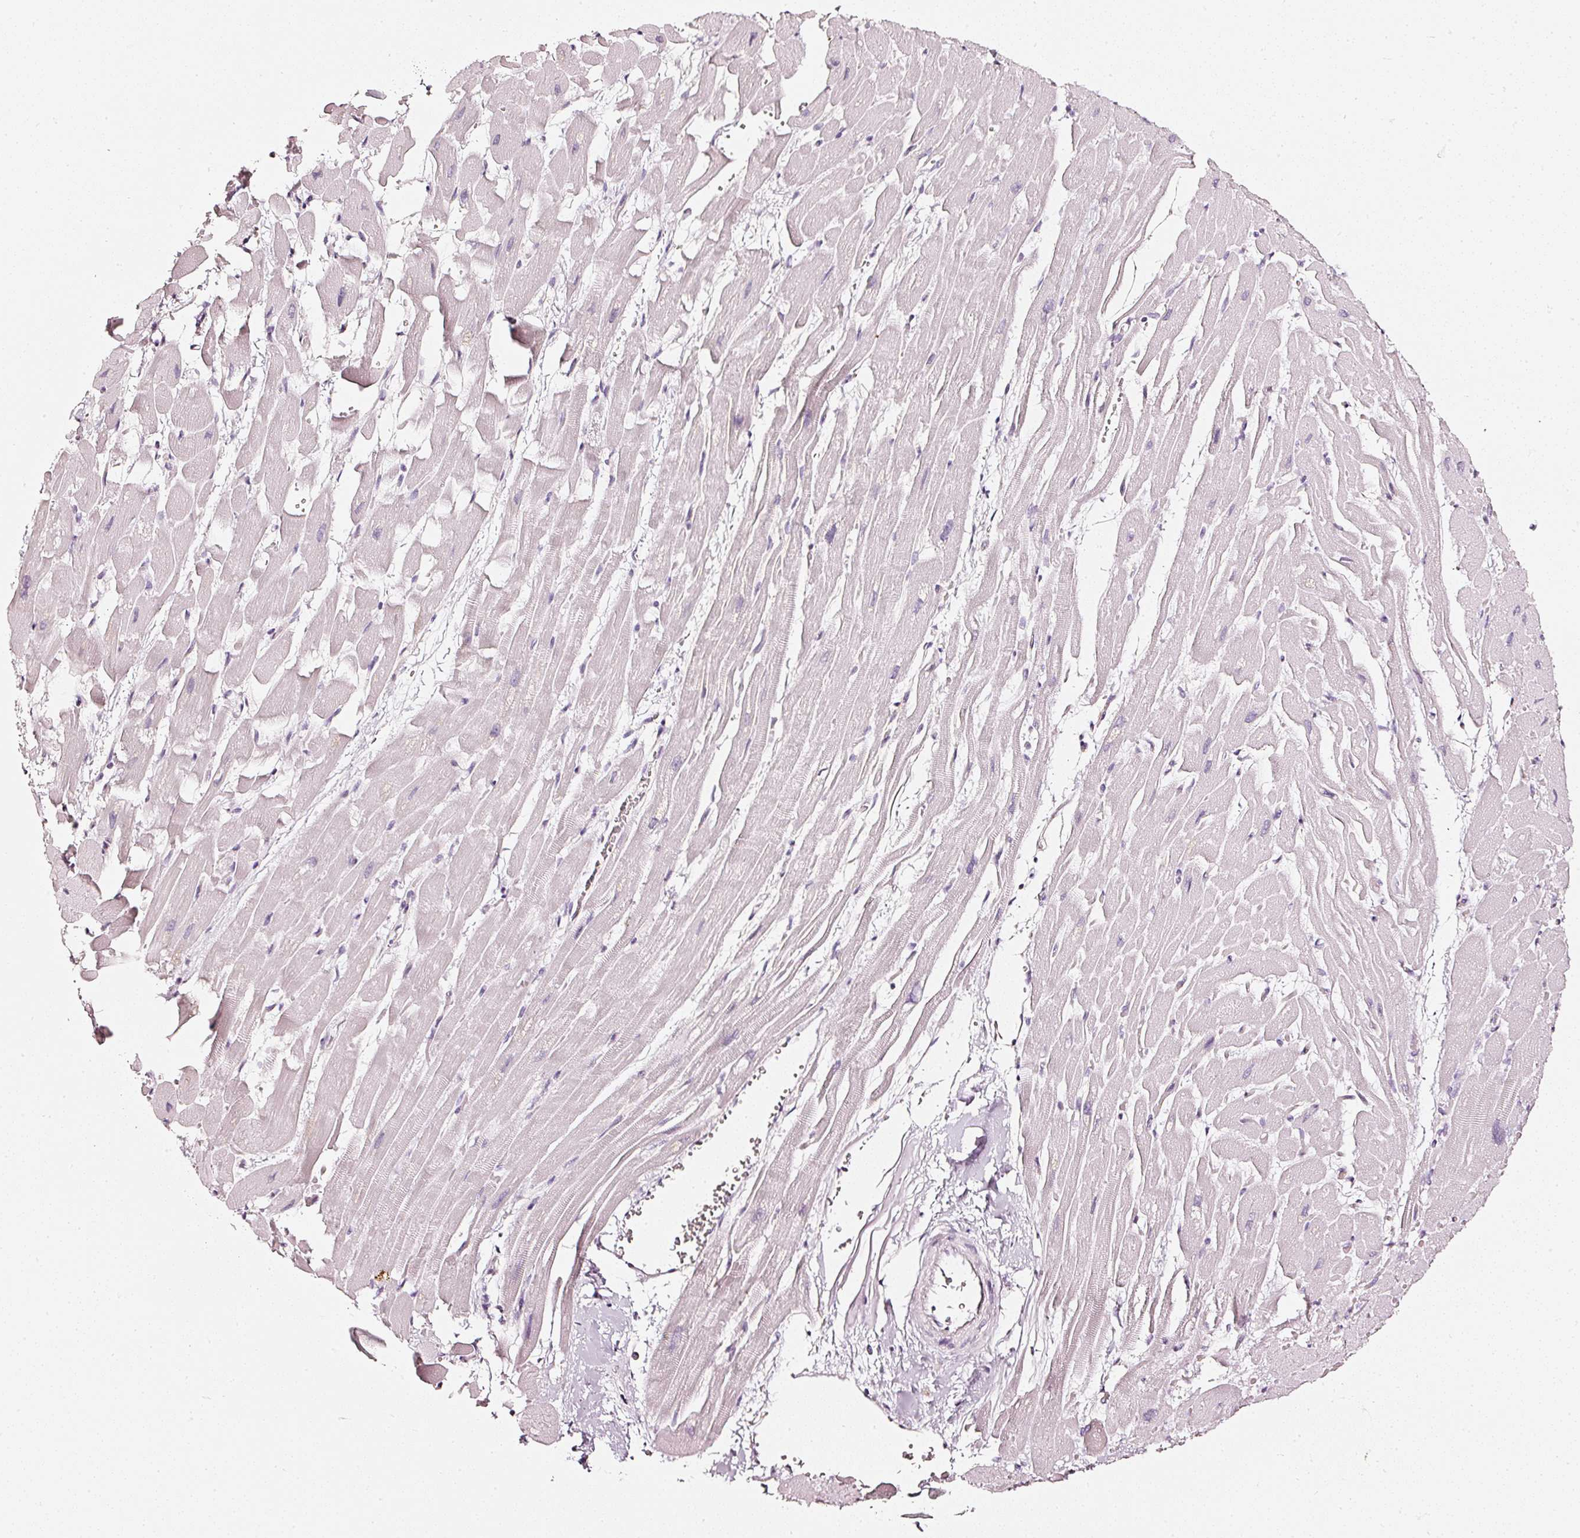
{"staining": {"intensity": "negative", "quantity": "none", "location": "none"}, "tissue": "heart muscle", "cell_type": "Cardiomyocytes", "image_type": "normal", "snomed": [{"axis": "morphology", "description": "Normal tissue, NOS"}, {"axis": "topography", "description": "Heart"}], "caption": "Micrograph shows no significant protein positivity in cardiomyocytes of benign heart muscle.", "gene": "CNP", "patient": {"sex": "male", "age": 37}}